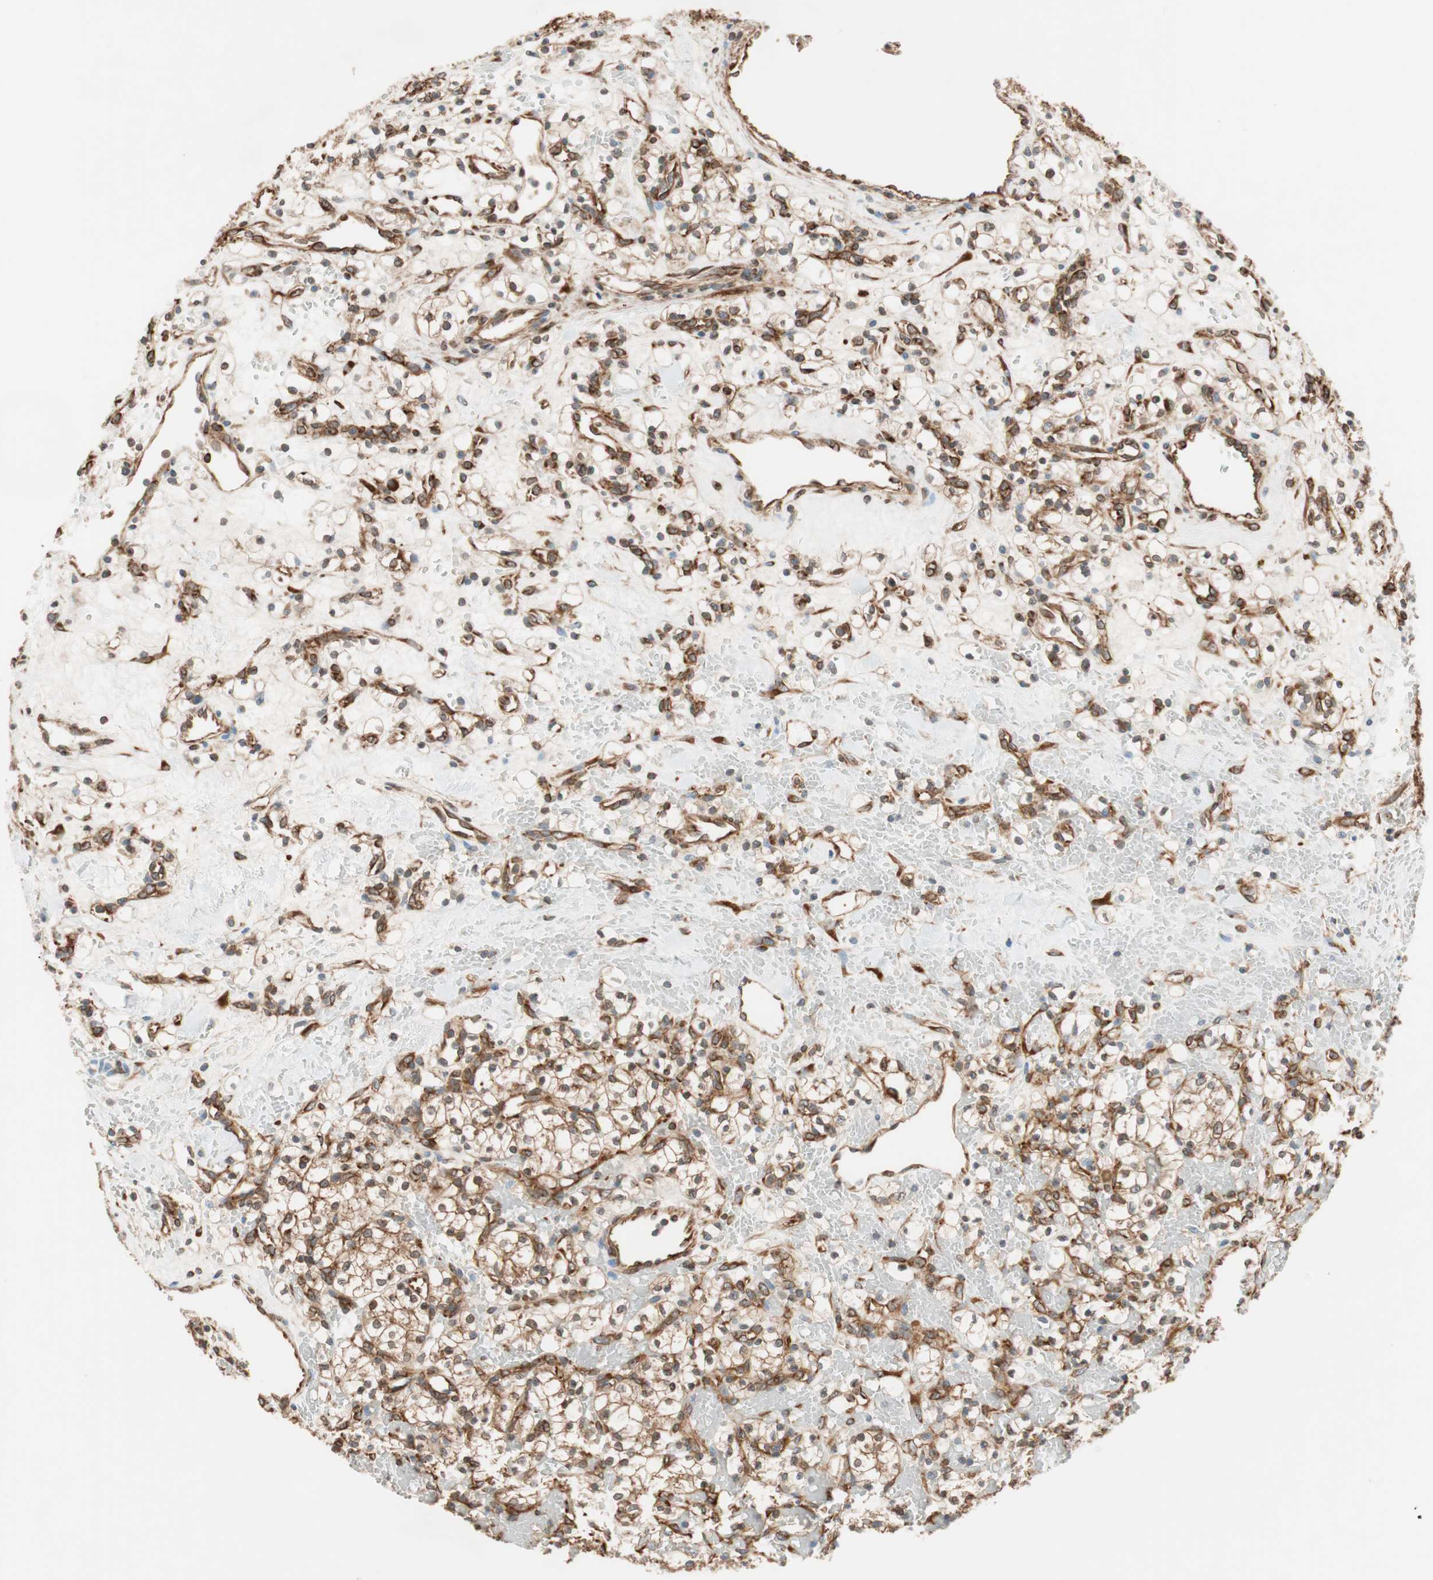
{"staining": {"intensity": "moderate", "quantity": ">75%", "location": "cytoplasmic/membranous,nuclear"}, "tissue": "renal cancer", "cell_type": "Tumor cells", "image_type": "cancer", "snomed": [{"axis": "morphology", "description": "Adenocarcinoma, NOS"}, {"axis": "topography", "description": "Kidney"}], "caption": "The image exhibits staining of renal cancer (adenocarcinoma), revealing moderate cytoplasmic/membranous and nuclear protein expression (brown color) within tumor cells.", "gene": "WASL", "patient": {"sex": "female", "age": 60}}